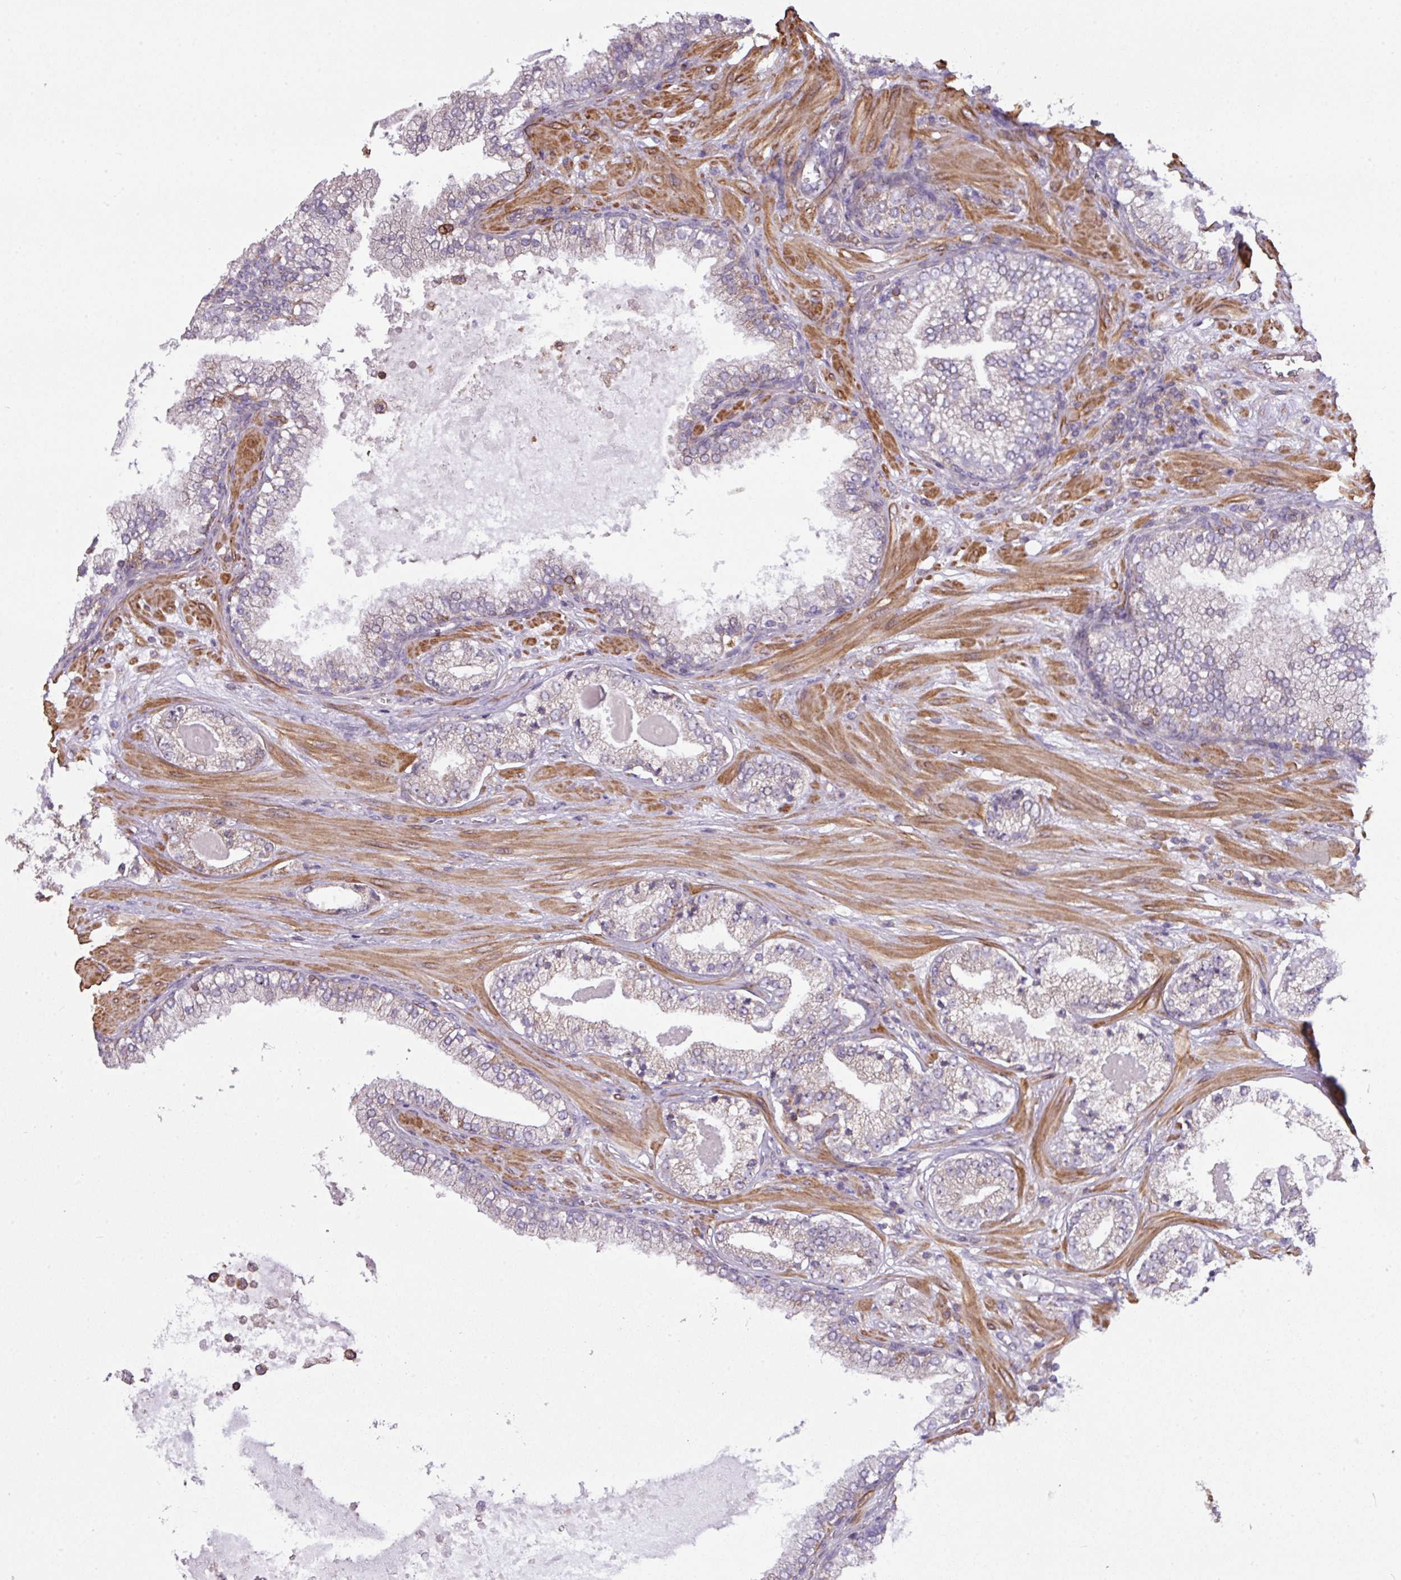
{"staining": {"intensity": "moderate", "quantity": "<25%", "location": "cytoplasmic/membranous"}, "tissue": "prostate cancer", "cell_type": "Tumor cells", "image_type": "cancer", "snomed": [{"axis": "morphology", "description": "Adenocarcinoma, High grade"}, {"axis": "topography", "description": "Prostate"}], "caption": "Prostate cancer (high-grade adenocarcinoma) stained with immunohistochemistry demonstrates moderate cytoplasmic/membranous expression in approximately <25% of tumor cells.", "gene": "LRRC41", "patient": {"sex": "male", "age": 55}}